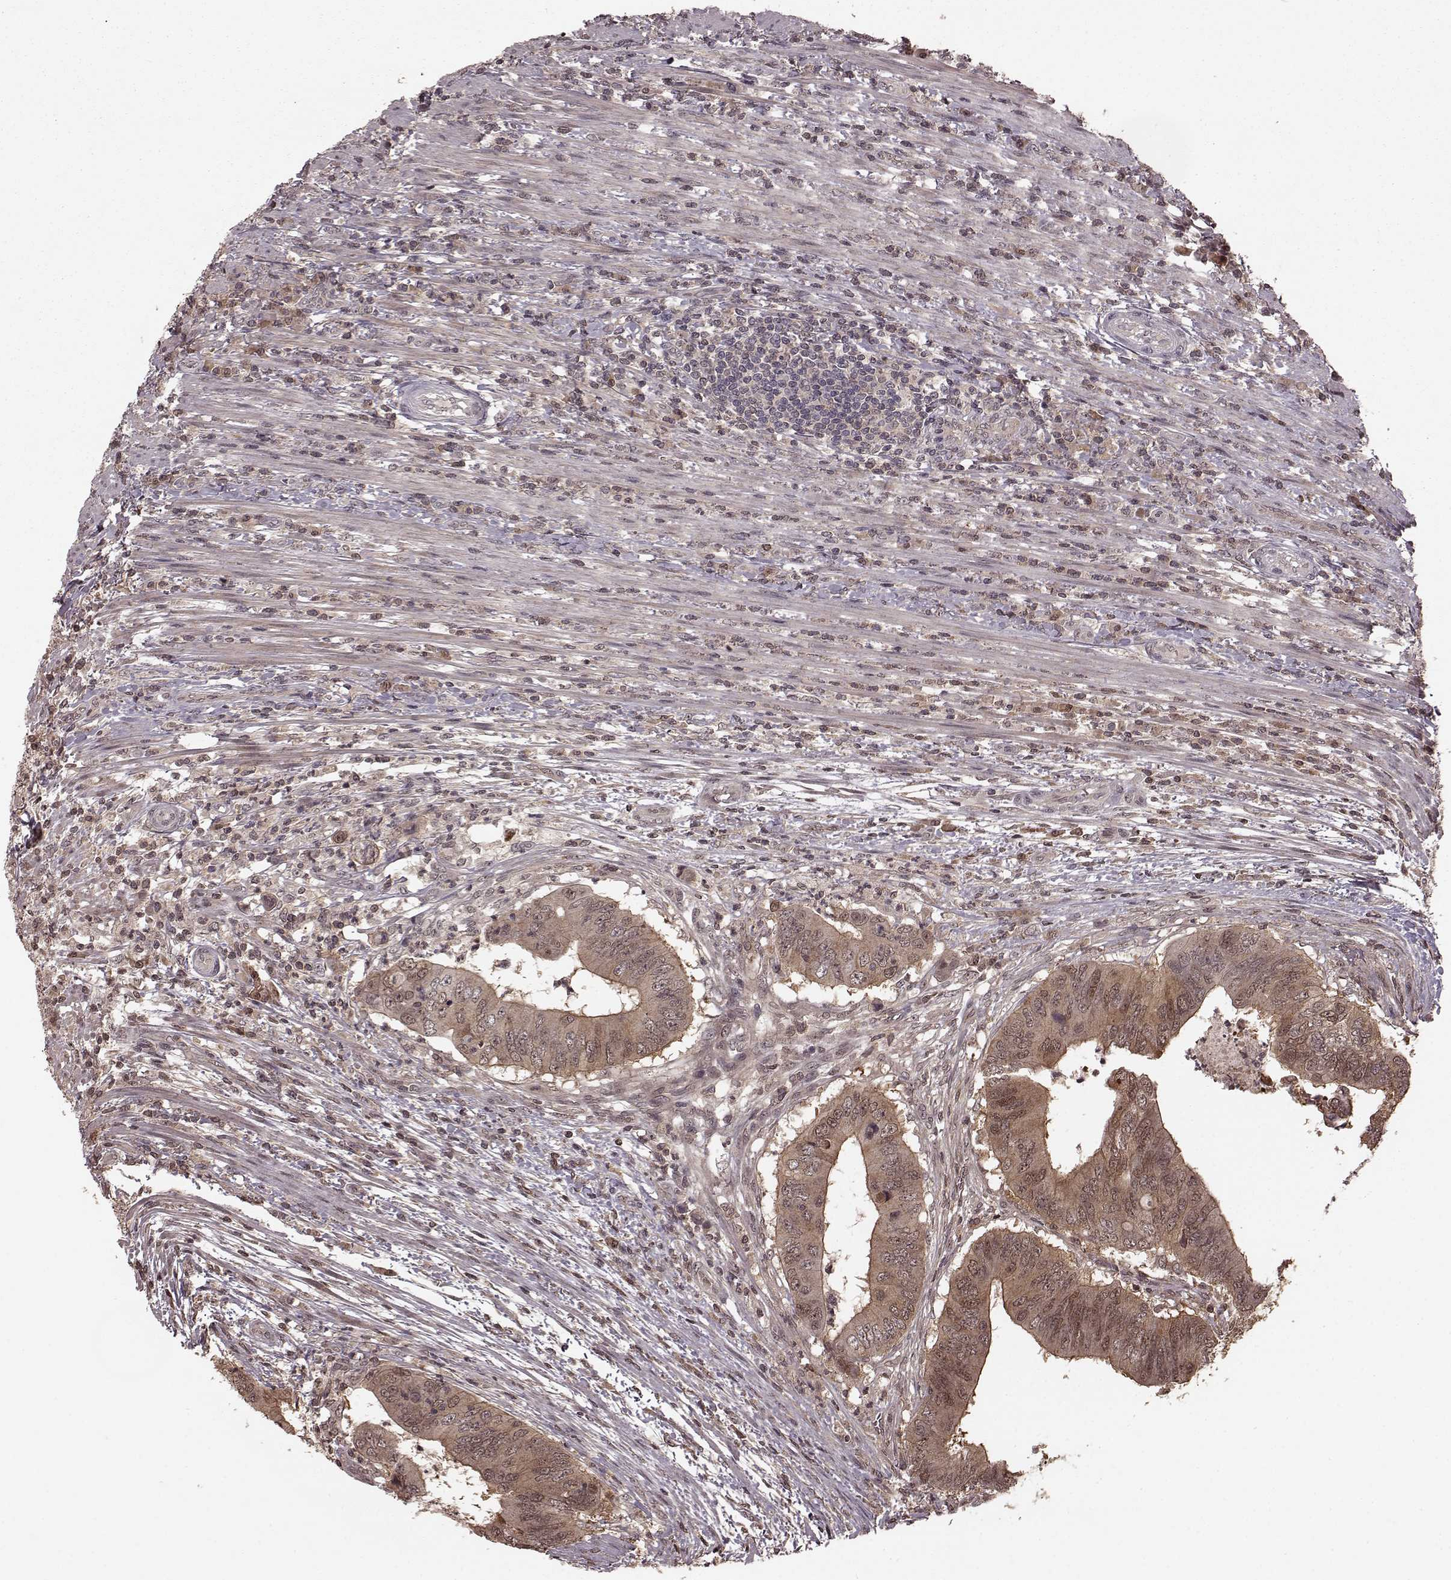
{"staining": {"intensity": "weak", "quantity": ">75%", "location": "cytoplasmic/membranous,nuclear"}, "tissue": "colorectal cancer", "cell_type": "Tumor cells", "image_type": "cancer", "snomed": [{"axis": "morphology", "description": "Adenocarcinoma, NOS"}, {"axis": "topography", "description": "Colon"}], "caption": "Protein expression by immunohistochemistry (IHC) exhibits weak cytoplasmic/membranous and nuclear staining in about >75% of tumor cells in colorectal cancer.", "gene": "GSS", "patient": {"sex": "male", "age": 53}}